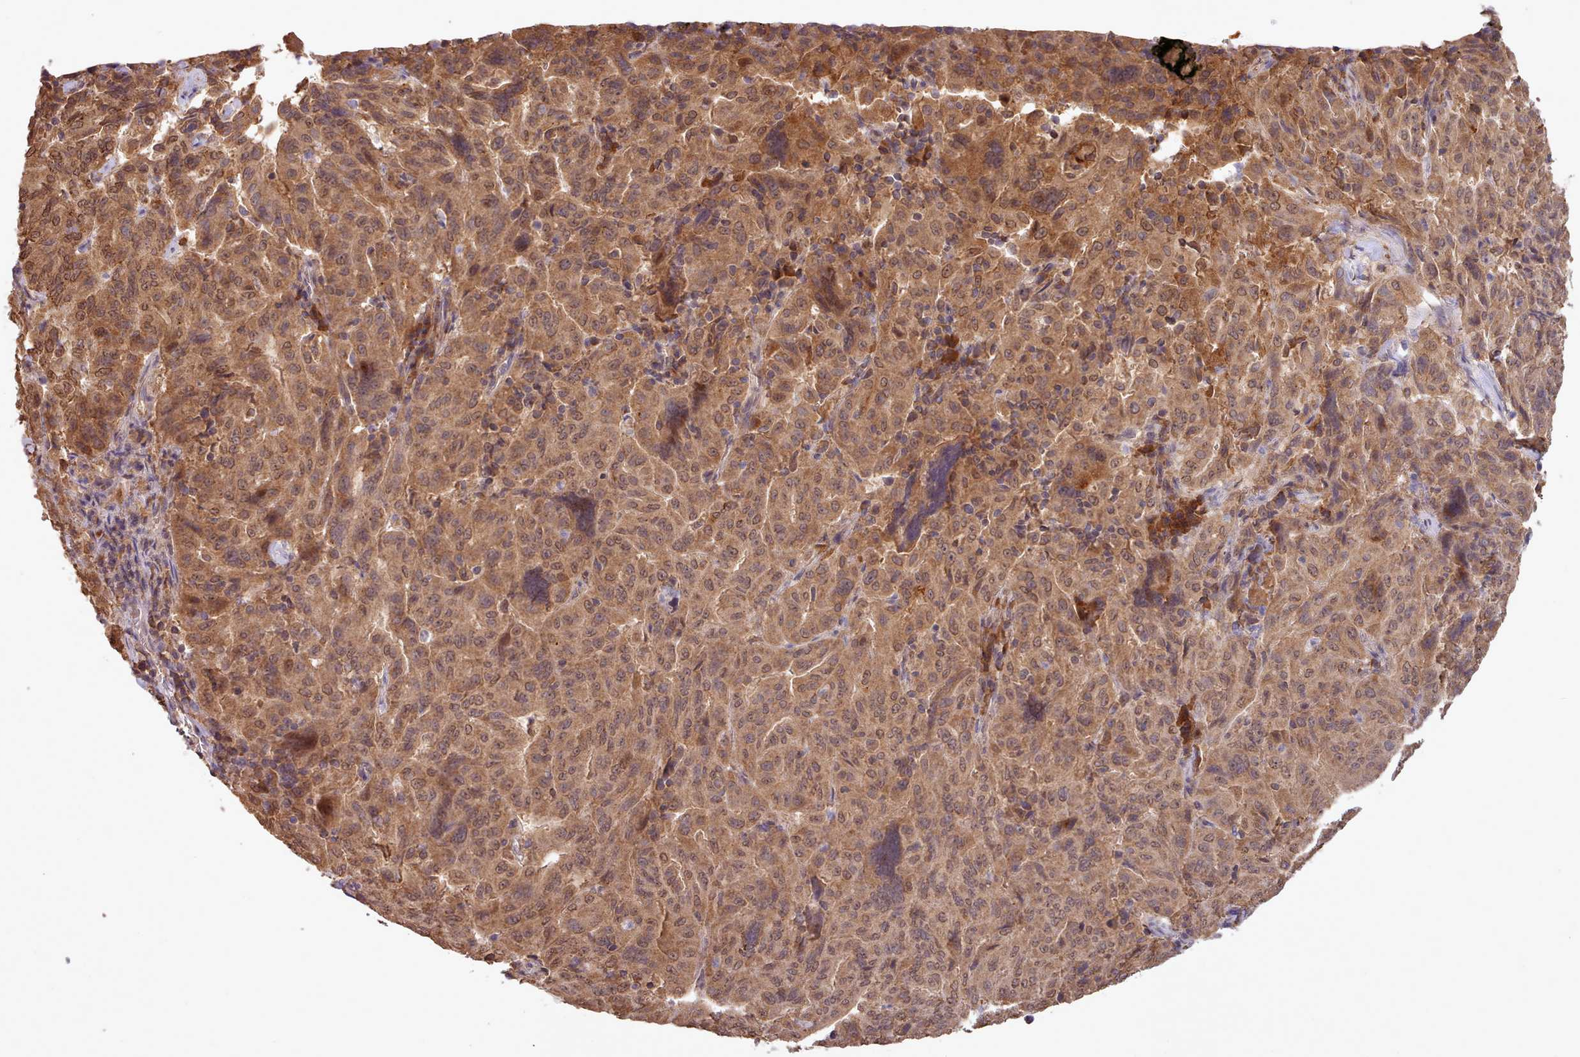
{"staining": {"intensity": "moderate", "quantity": ">75%", "location": "cytoplasmic/membranous,nuclear"}, "tissue": "pancreatic cancer", "cell_type": "Tumor cells", "image_type": "cancer", "snomed": [{"axis": "morphology", "description": "Adenocarcinoma, NOS"}, {"axis": "topography", "description": "Pancreas"}], "caption": "Immunohistochemical staining of human adenocarcinoma (pancreatic) reveals moderate cytoplasmic/membranous and nuclear protein staining in about >75% of tumor cells.", "gene": "PIP4P1", "patient": {"sex": "male", "age": 63}}